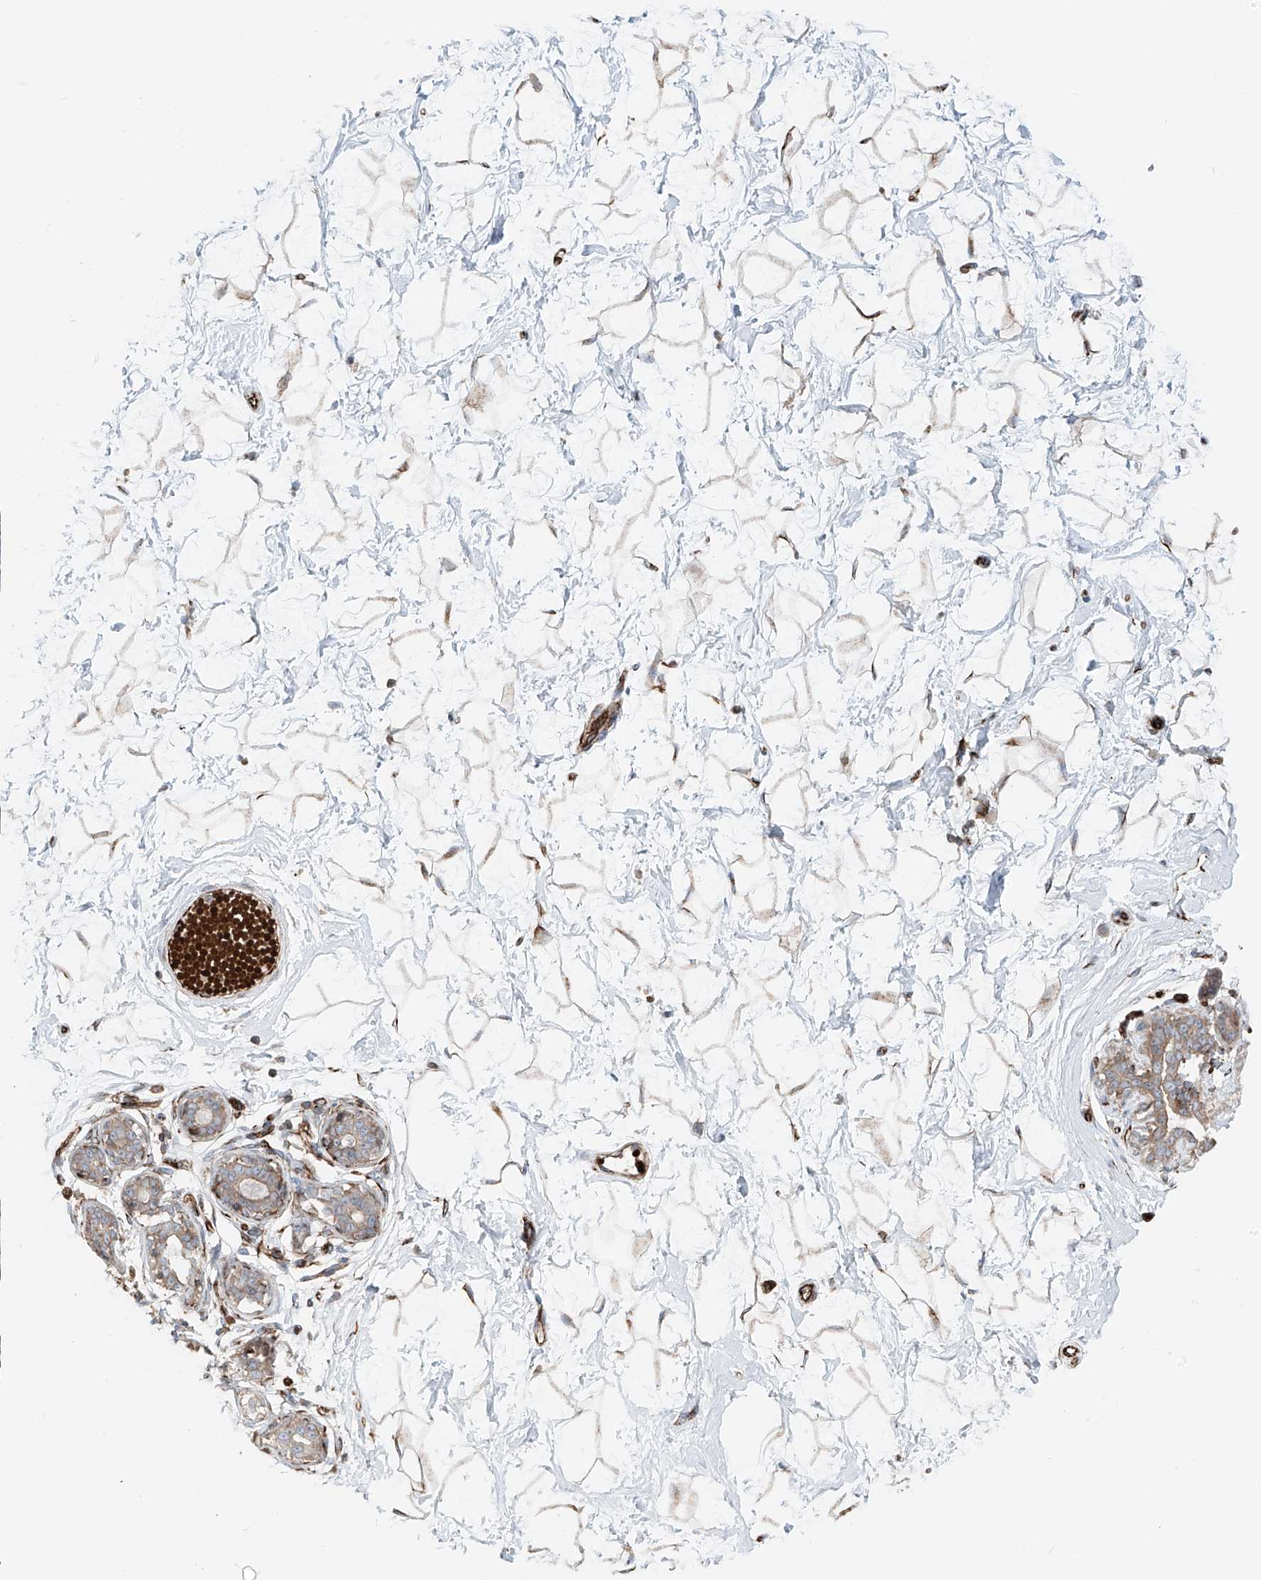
{"staining": {"intensity": "moderate", "quantity": ">75%", "location": "cytoplasmic/membranous"}, "tissue": "breast", "cell_type": "Adipocytes", "image_type": "normal", "snomed": [{"axis": "morphology", "description": "Normal tissue, NOS"}, {"axis": "morphology", "description": "Adenoma, NOS"}, {"axis": "topography", "description": "Breast"}], "caption": "Breast stained with DAB (3,3'-diaminobenzidine) immunohistochemistry reveals medium levels of moderate cytoplasmic/membranous positivity in approximately >75% of adipocytes.", "gene": "ERLEC1", "patient": {"sex": "female", "age": 23}}